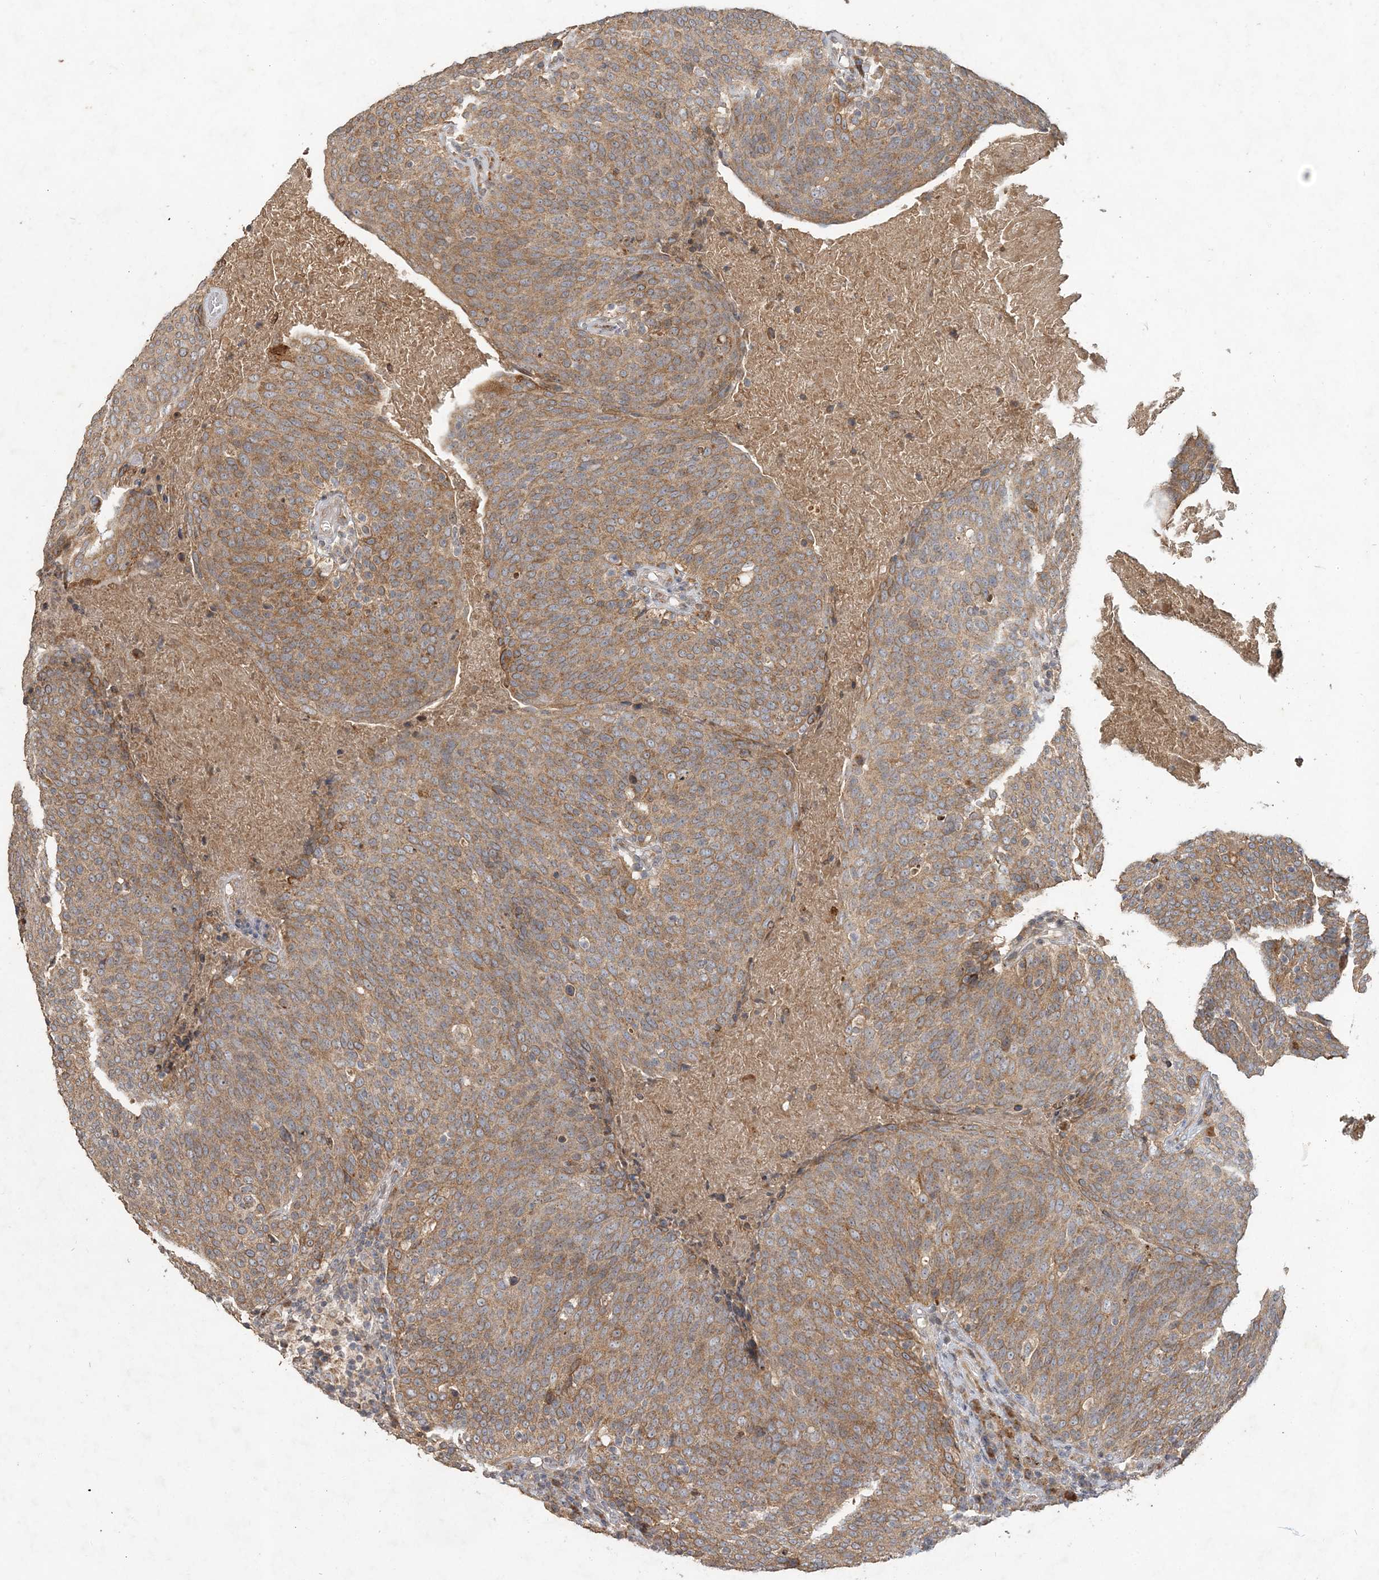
{"staining": {"intensity": "moderate", "quantity": ">75%", "location": "cytoplasmic/membranous"}, "tissue": "head and neck cancer", "cell_type": "Tumor cells", "image_type": "cancer", "snomed": [{"axis": "morphology", "description": "Squamous cell carcinoma, NOS"}, {"axis": "morphology", "description": "Squamous cell carcinoma, metastatic, NOS"}, {"axis": "topography", "description": "Lymph node"}, {"axis": "topography", "description": "Head-Neck"}], "caption": "Immunohistochemical staining of human metastatic squamous cell carcinoma (head and neck) displays medium levels of moderate cytoplasmic/membranous protein staining in about >75% of tumor cells.", "gene": "RAB14", "patient": {"sex": "male", "age": 62}}